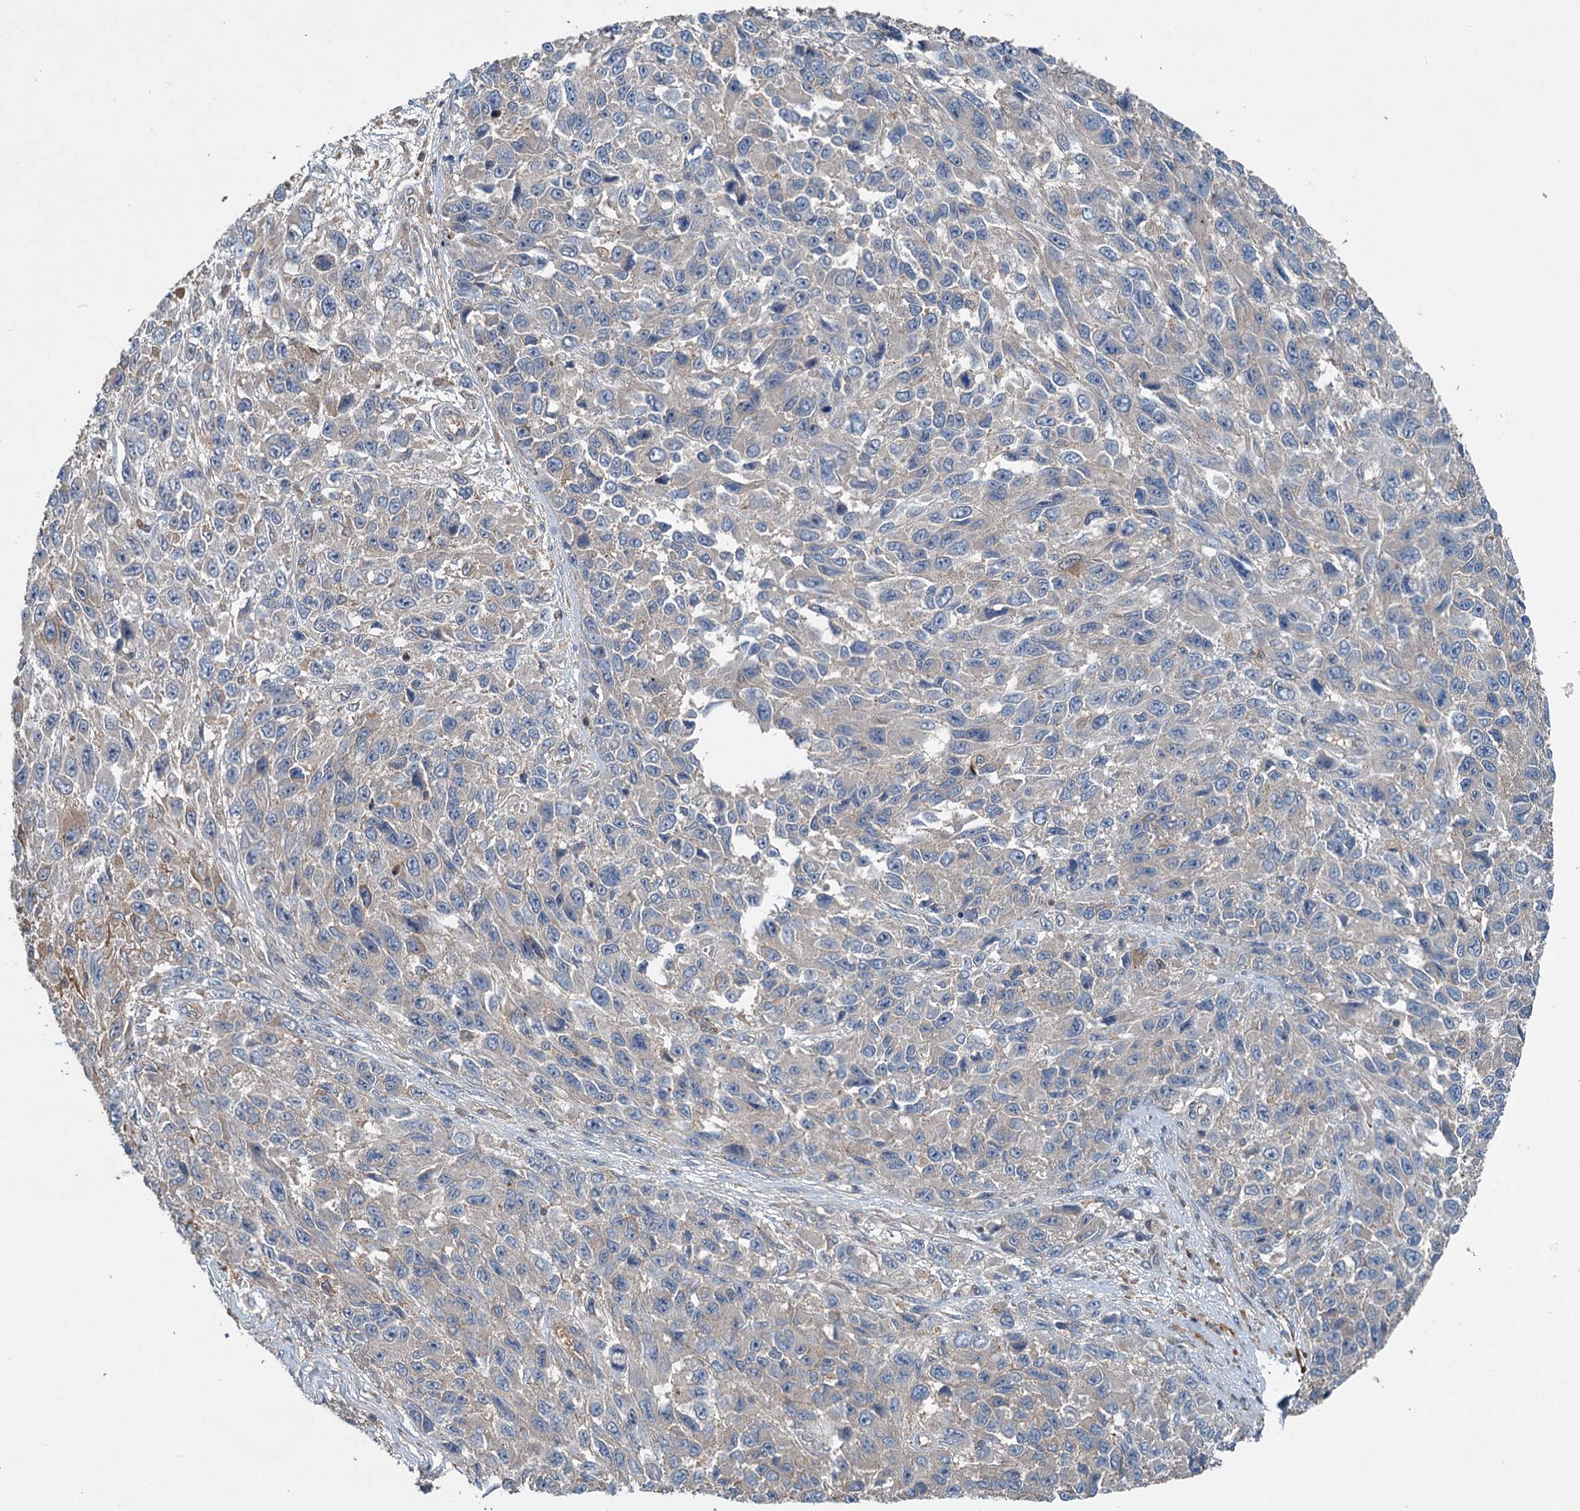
{"staining": {"intensity": "negative", "quantity": "none", "location": "none"}, "tissue": "melanoma", "cell_type": "Tumor cells", "image_type": "cancer", "snomed": [{"axis": "morphology", "description": "Normal tissue, NOS"}, {"axis": "morphology", "description": "Malignant melanoma, NOS"}, {"axis": "topography", "description": "Skin"}], "caption": "A high-resolution image shows immunohistochemistry staining of melanoma, which exhibits no significant expression in tumor cells.", "gene": "TAPBPL", "patient": {"sex": "female", "age": 96}}